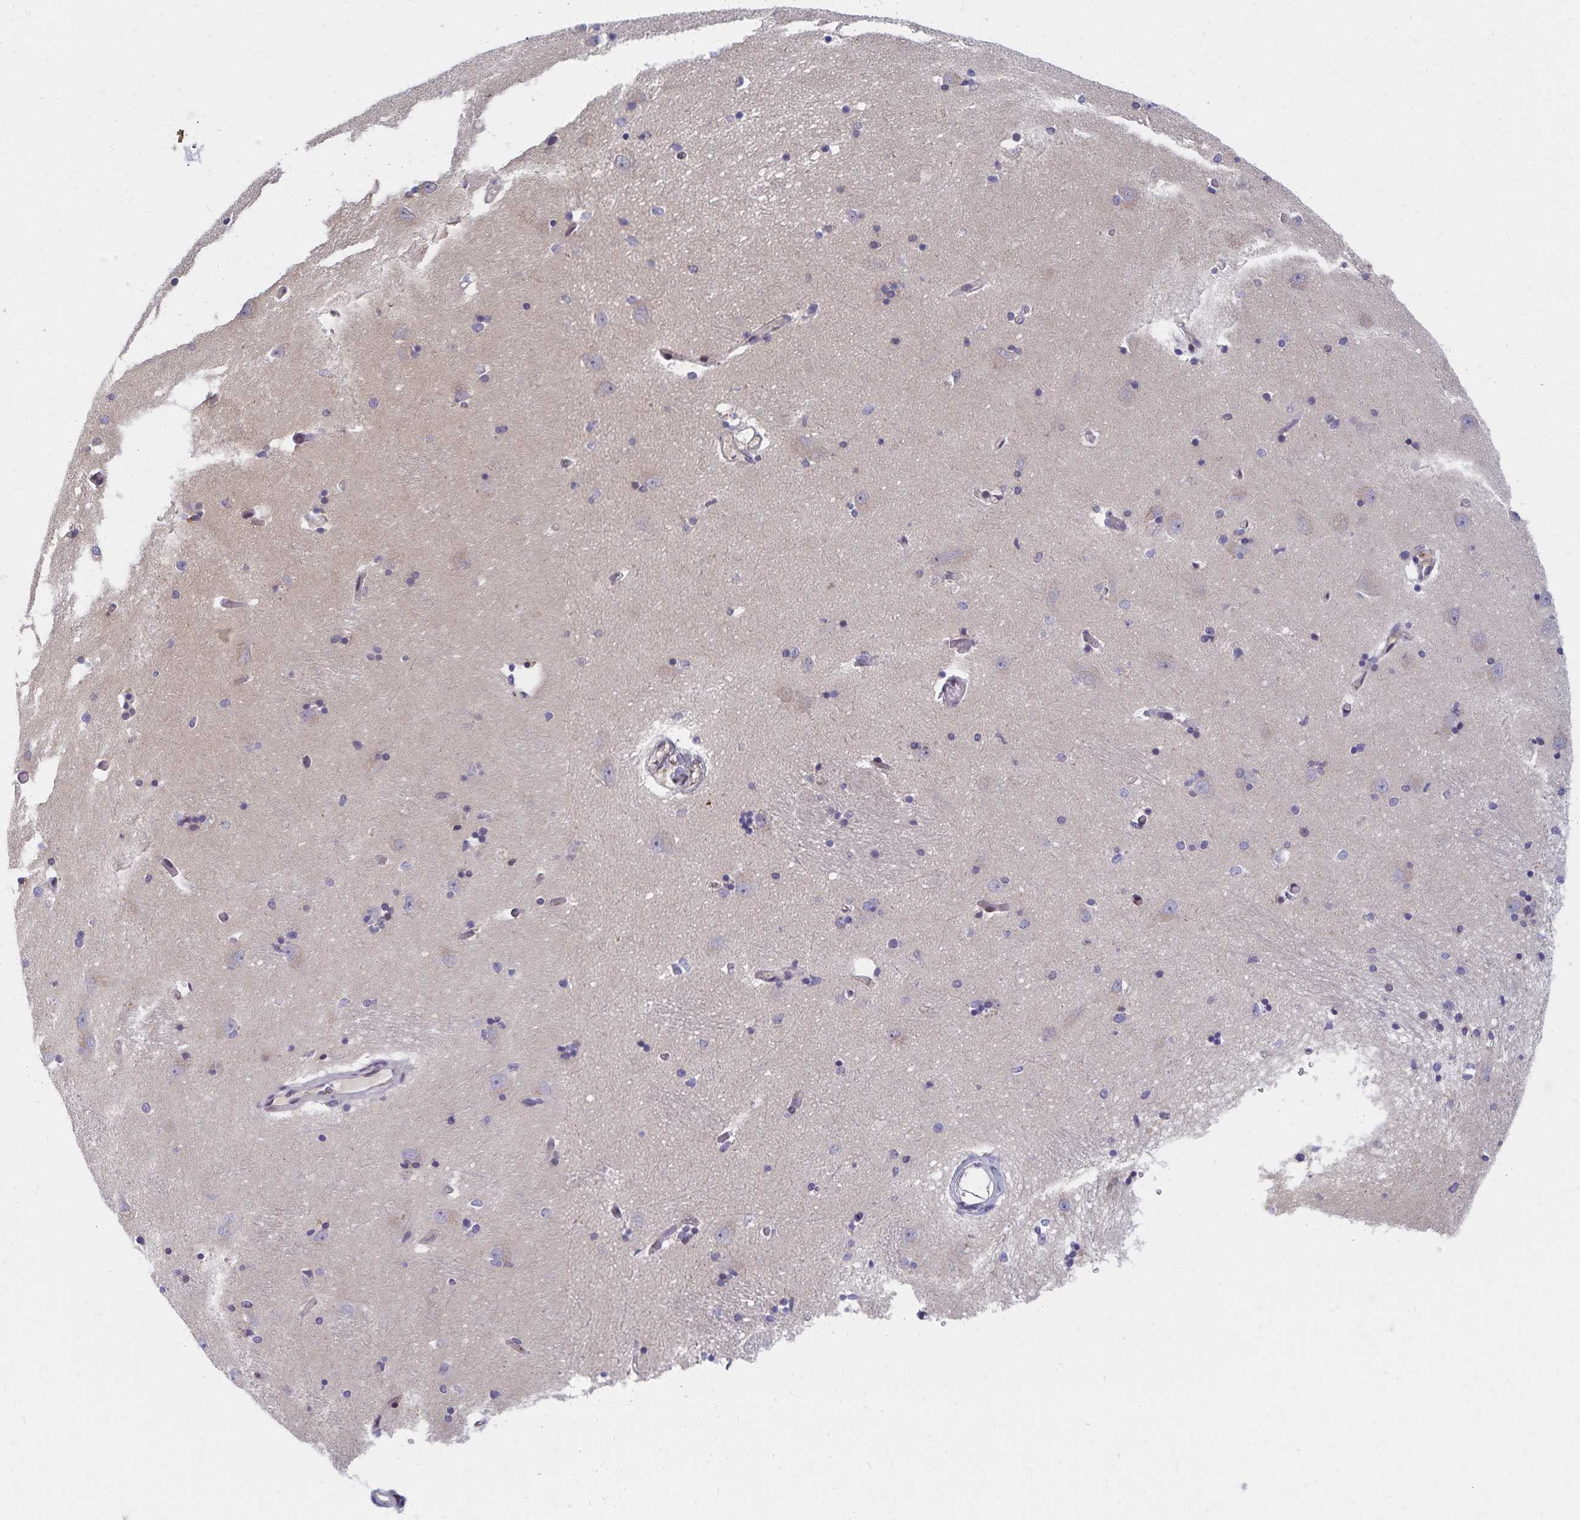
{"staining": {"intensity": "negative", "quantity": "none", "location": "none"}, "tissue": "caudate", "cell_type": "Glial cells", "image_type": "normal", "snomed": [{"axis": "morphology", "description": "Normal tissue, NOS"}, {"axis": "topography", "description": "Lateral ventricle wall"}, {"axis": "topography", "description": "Hippocampus"}], "caption": "This is a image of immunohistochemistry staining of normal caudate, which shows no positivity in glial cells.", "gene": "RAB9B", "patient": {"sex": "female", "age": 63}}